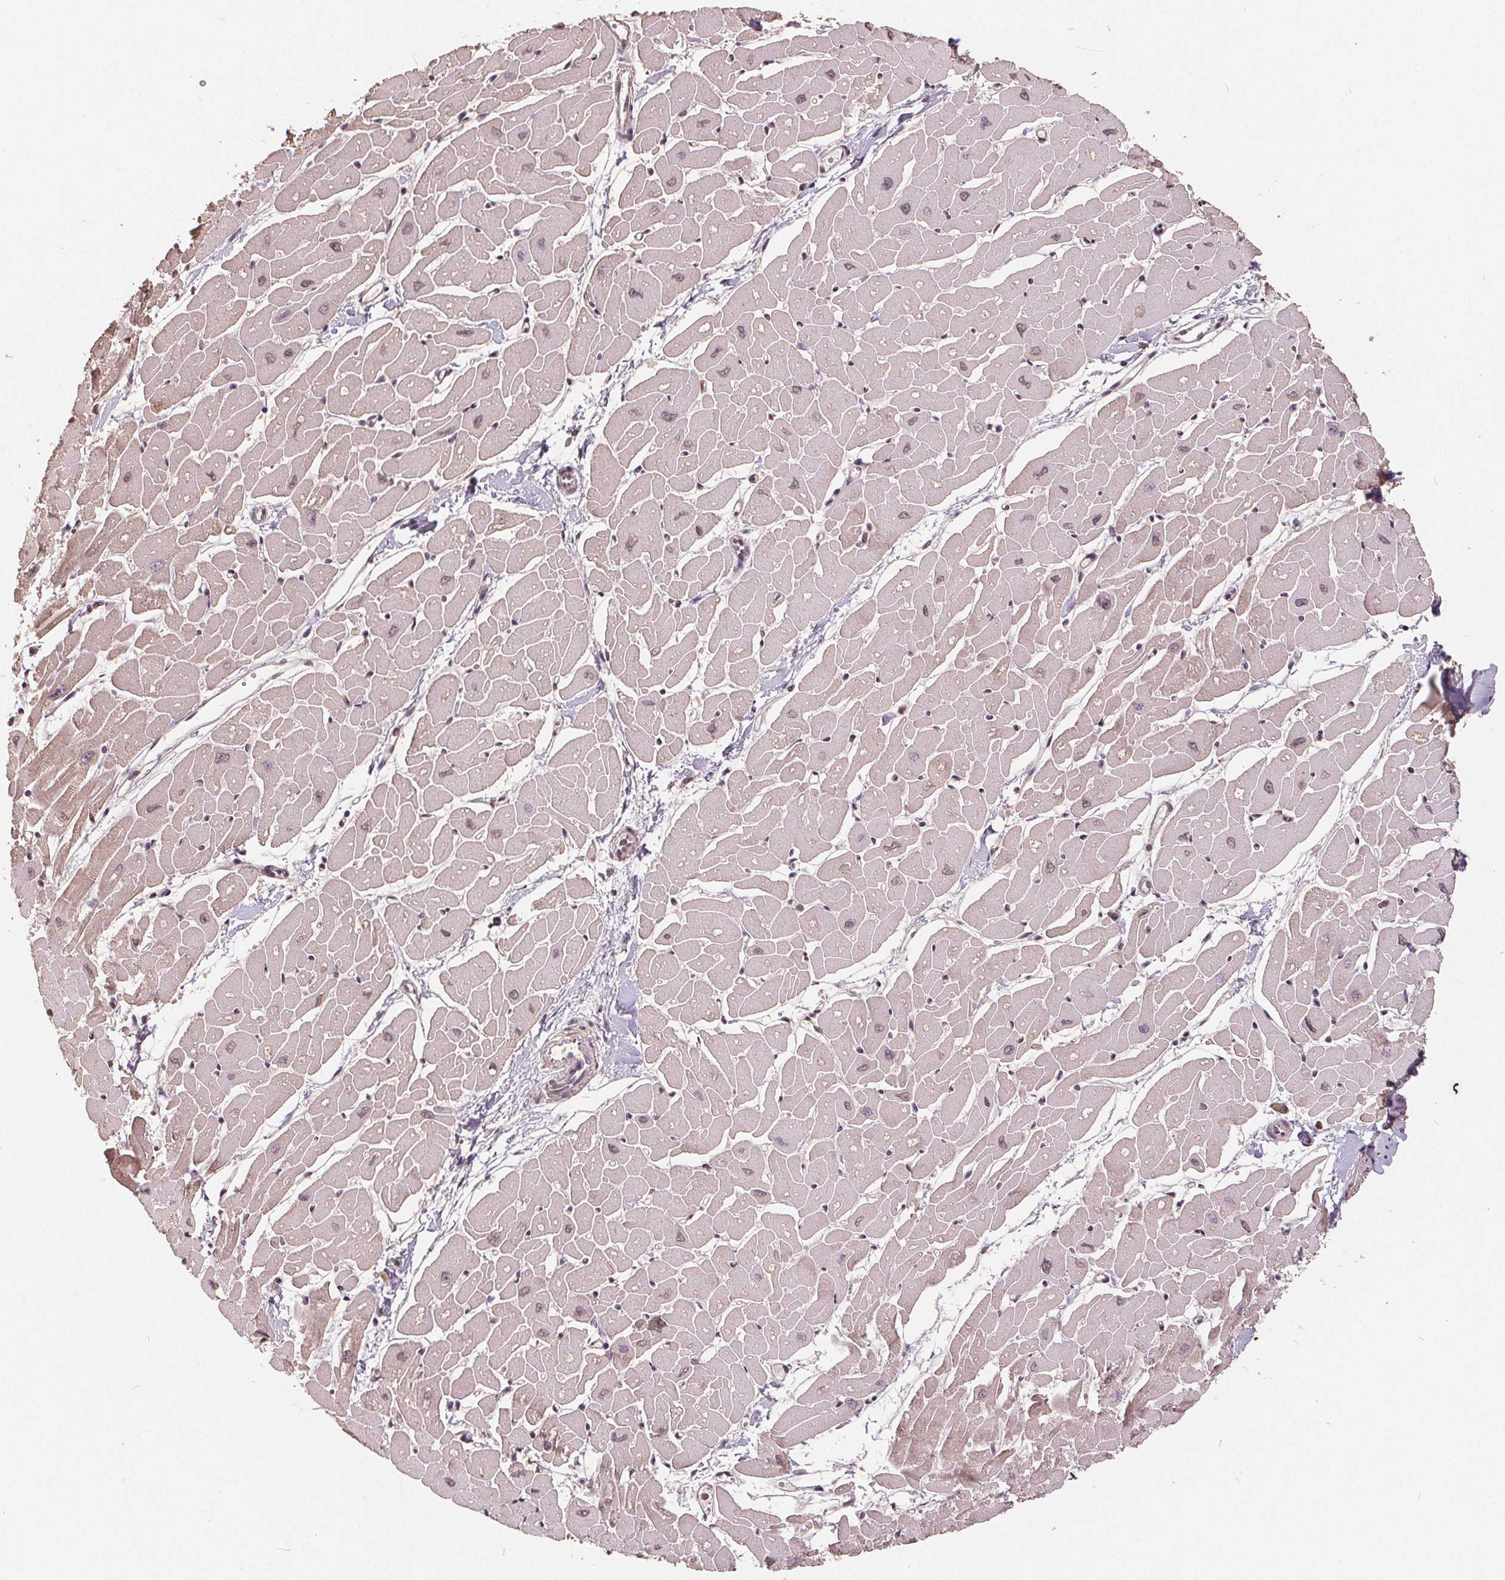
{"staining": {"intensity": "weak", "quantity": "25%-75%", "location": "cytoplasmic/membranous,nuclear"}, "tissue": "heart muscle", "cell_type": "Cardiomyocytes", "image_type": "normal", "snomed": [{"axis": "morphology", "description": "Normal tissue, NOS"}, {"axis": "topography", "description": "Heart"}], "caption": "Heart muscle stained with immunohistochemistry exhibits weak cytoplasmic/membranous,nuclear expression in about 25%-75% of cardiomyocytes.", "gene": "DNMT3B", "patient": {"sex": "male", "age": 57}}